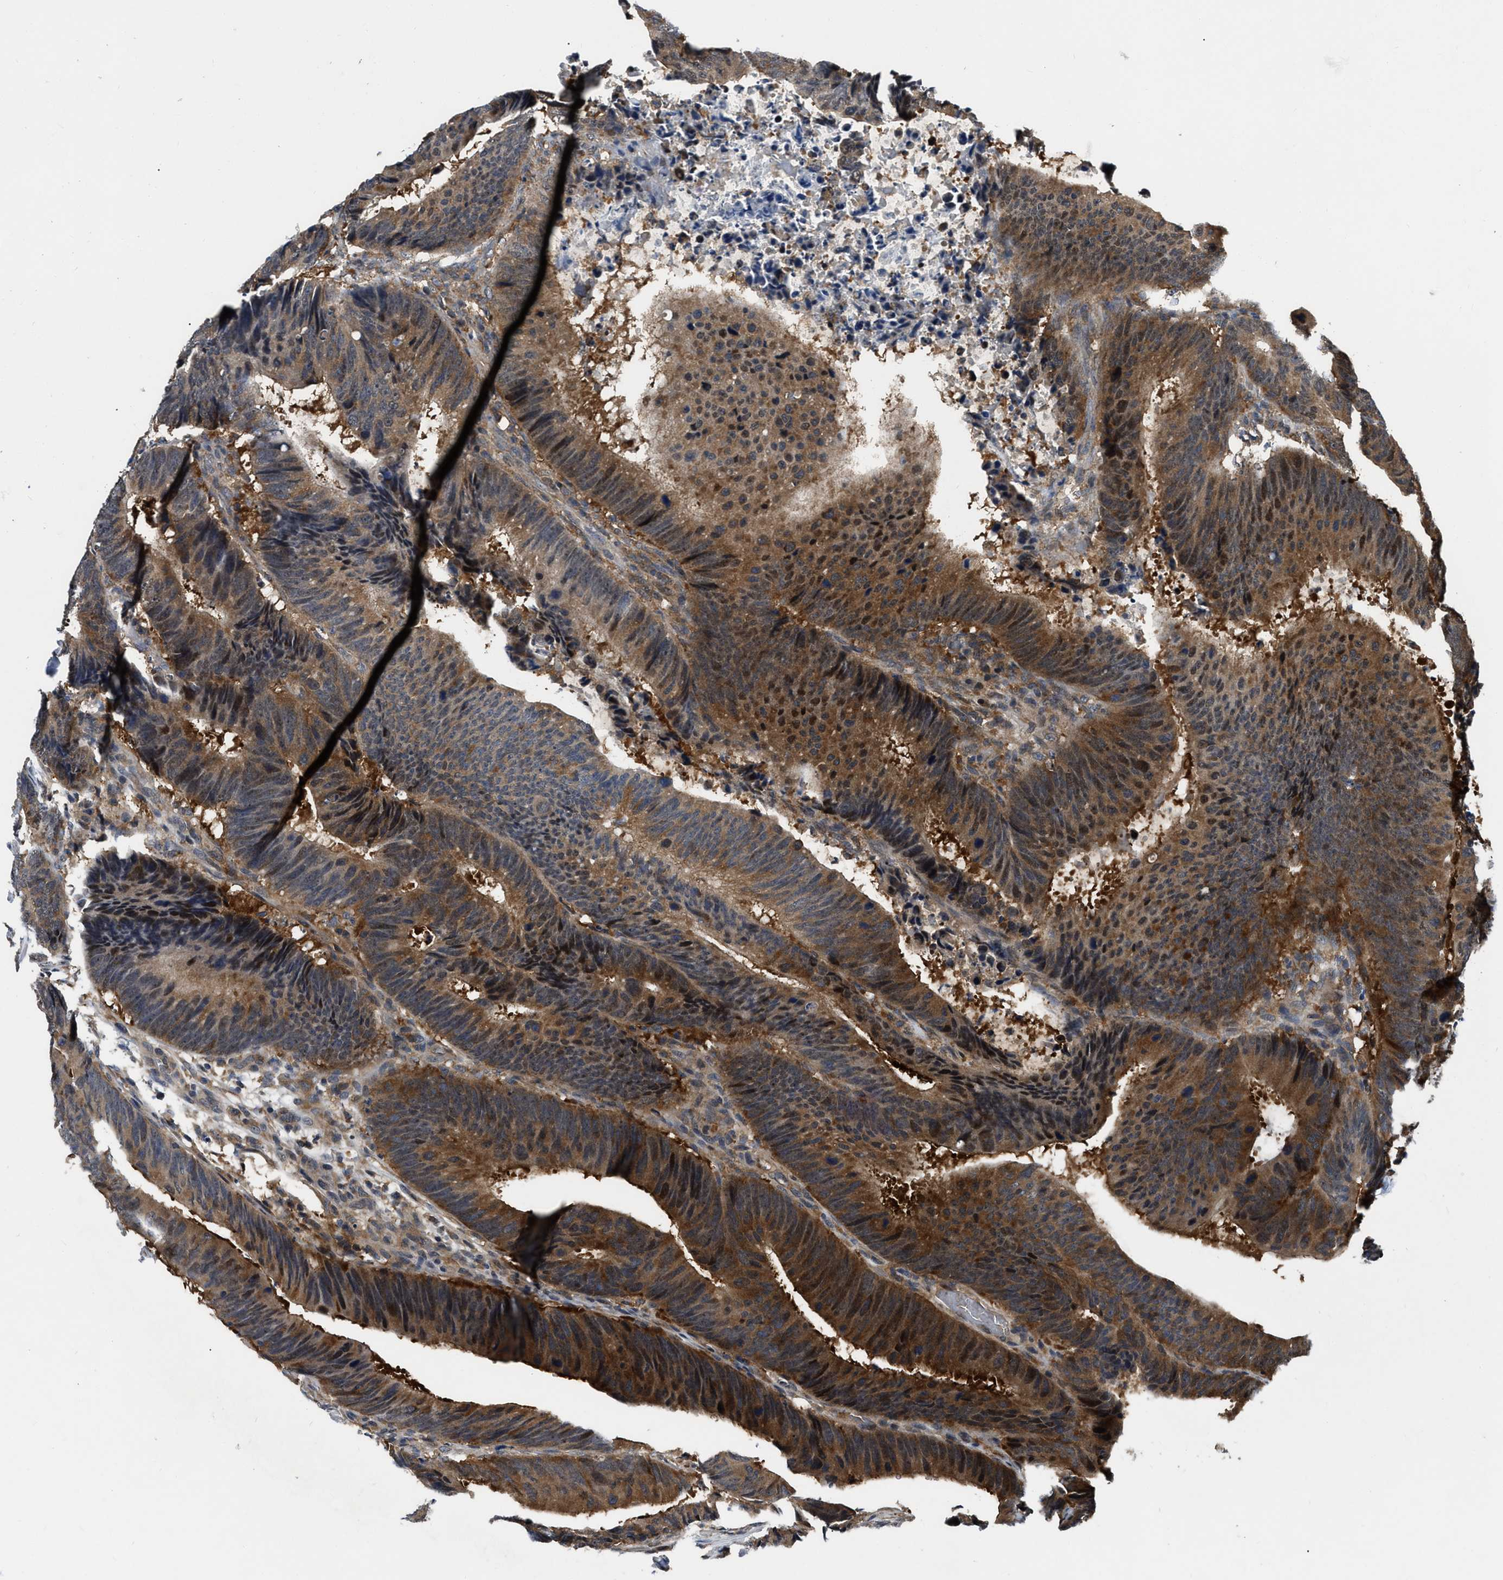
{"staining": {"intensity": "strong", "quantity": ">75%", "location": "cytoplasmic/membranous"}, "tissue": "colorectal cancer", "cell_type": "Tumor cells", "image_type": "cancer", "snomed": [{"axis": "morphology", "description": "Adenocarcinoma, NOS"}, {"axis": "topography", "description": "Colon"}], "caption": "An image of human adenocarcinoma (colorectal) stained for a protein demonstrates strong cytoplasmic/membranous brown staining in tumor cells.", "gene": "GET4", "patient": {"sex": "male", "age": 56}}